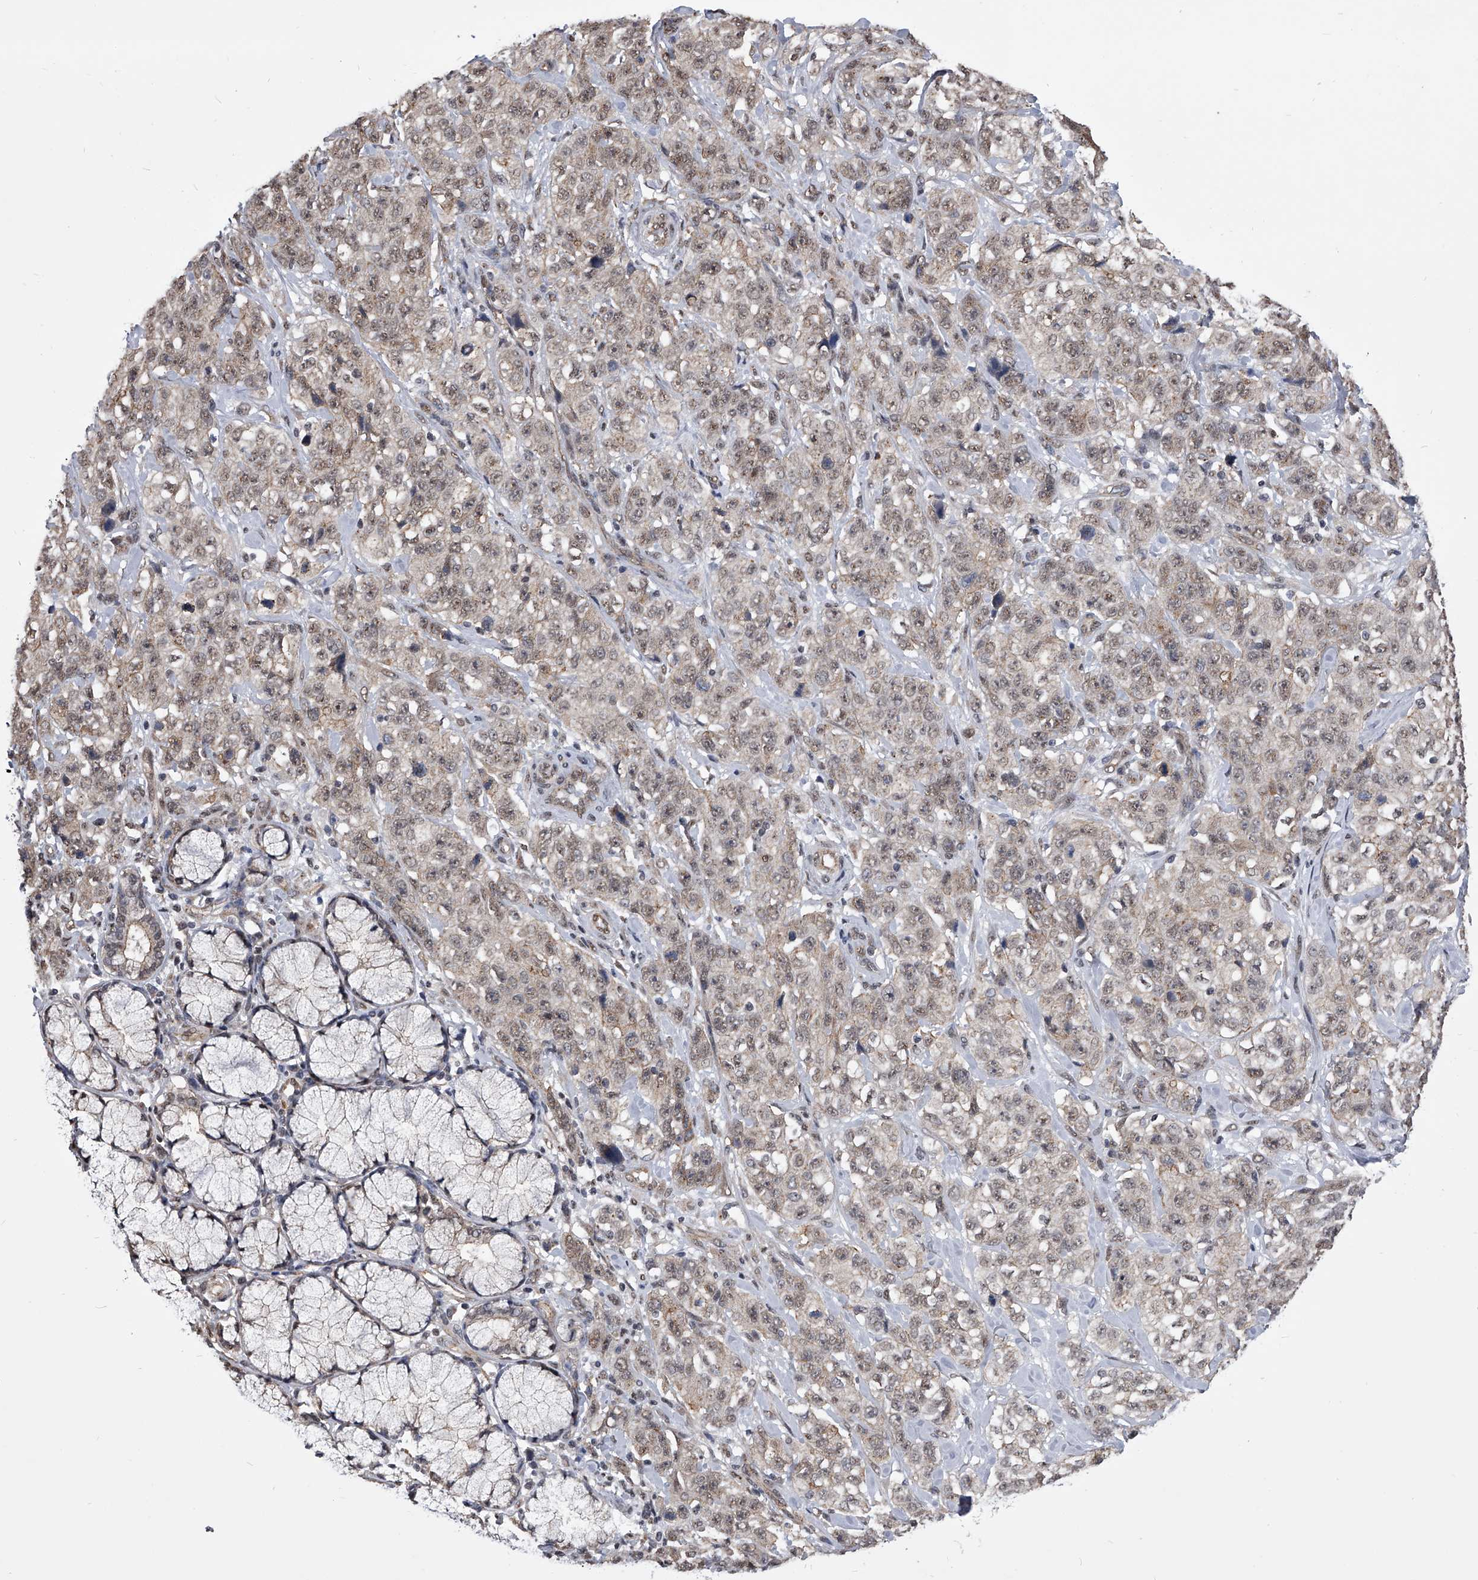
{"staining": {"intensity": "weak", "quantity": "25%-75%", "location": "cytoplasmic/membranous,nuclear"}, "tissue": "stomach cancer", "cell_type": "Tumor cells", "image_type": "cancer", "snomed": [{"axis": "morphology", "description": "Adenocarcinoma, NOS"}, {"axis": "topography", "description": "Stomach"}], "caption": "Brown immunohistochemical staining in human stomach cancer (adenocarcinoma) exhibits weak cytoplasmic/membranous and nuclear expression in approximately 25%-75% of tumor cells. (Stains: DAB in brown, nuclei in blue, Microscopy: brightfield microscopy at high magnification).", "gene": "ZNF76", "patient": {"sex": "male", "age": 48}}